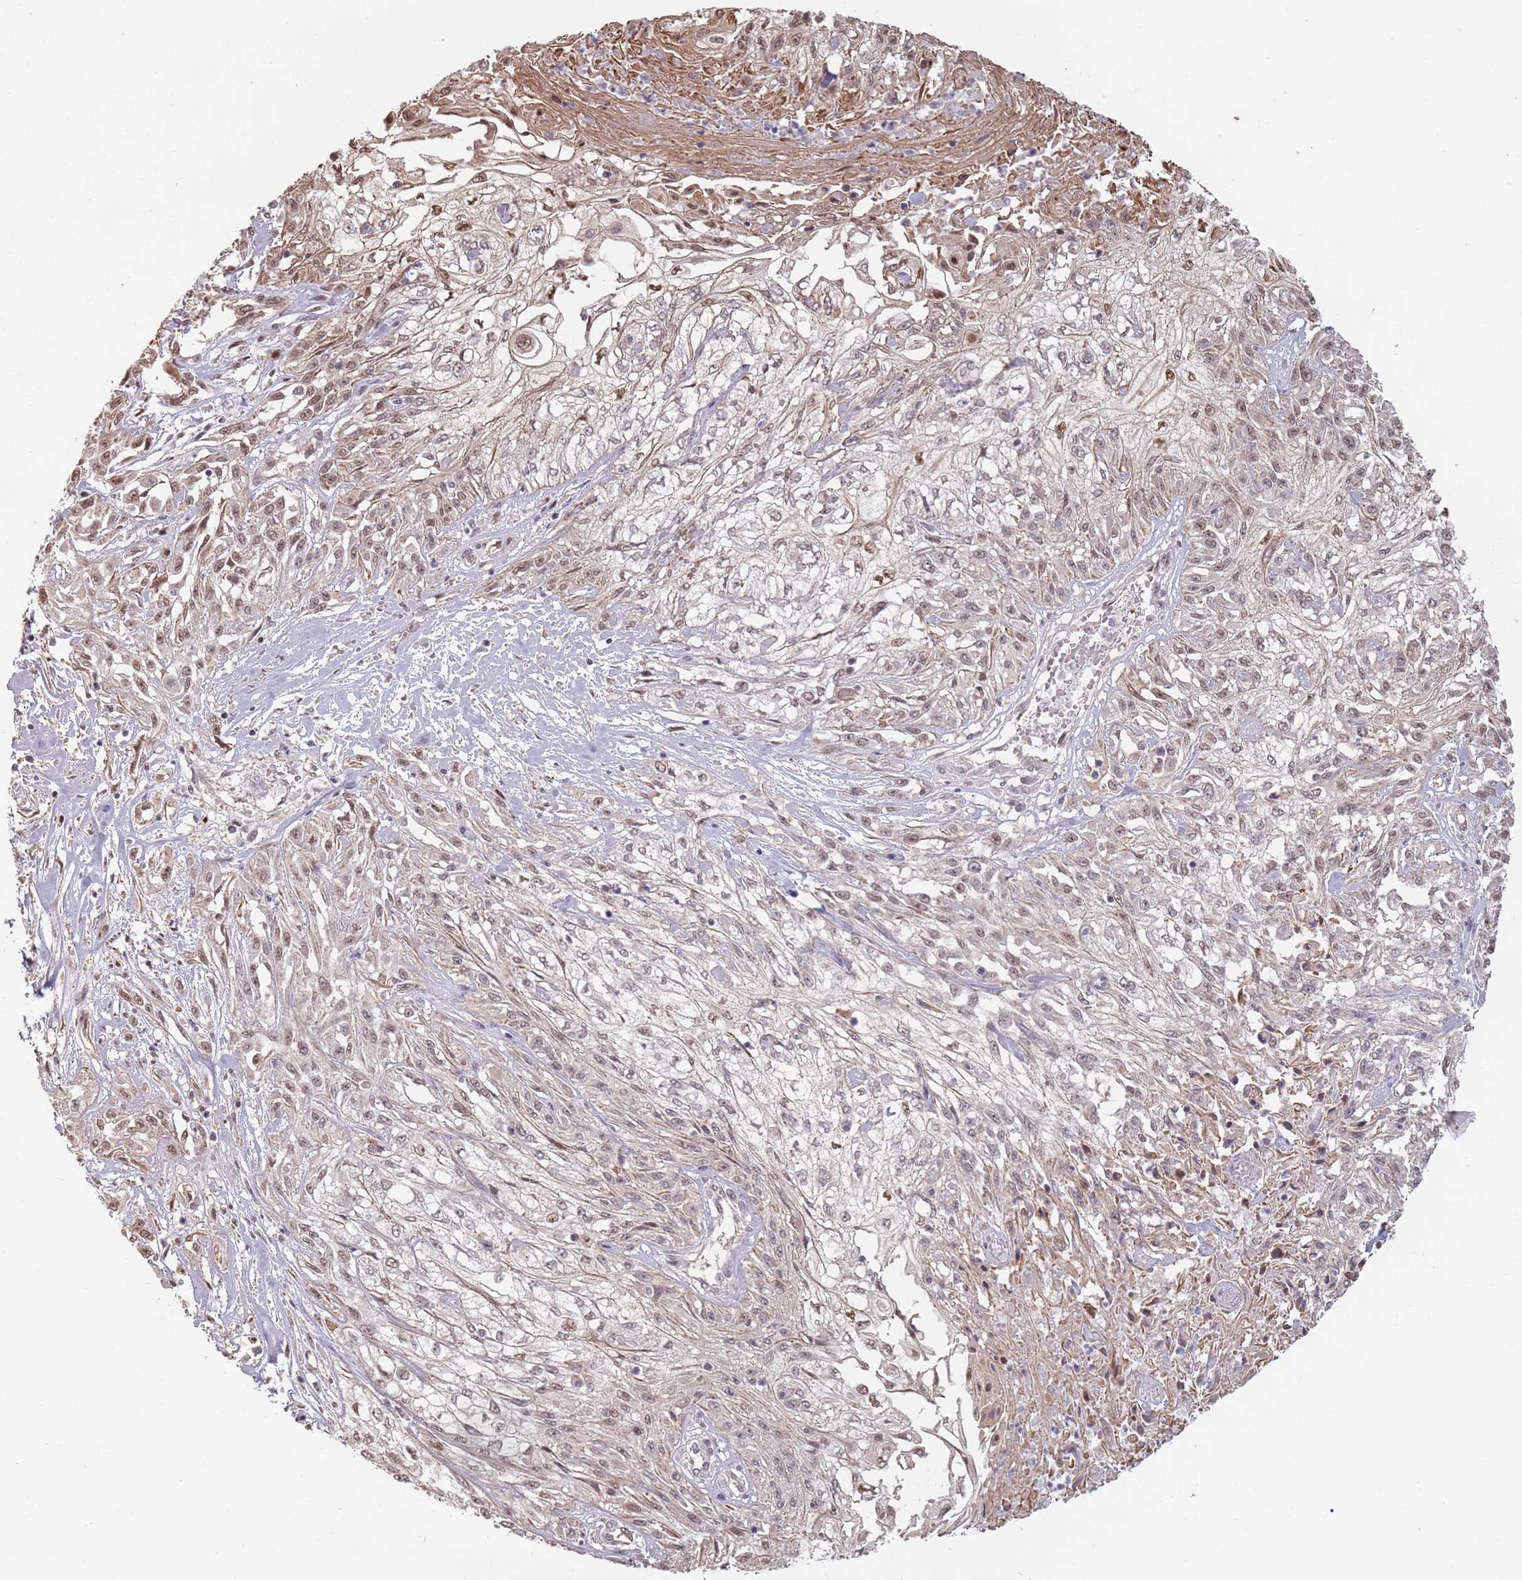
{"staining": {"intensity": "moderate", "quantity": "<25%", "location": "nuclear"}, "tissue": "skin cancer", "cell_type": "Tumor cells", "image_type": "cancer", "snomed": [{"axis": "morphology", "description": "Squamous cell carcinoma, NOS"}, {"axis": "morphology", "description": "Squamous cell carcinoma, metastatic, NOS"}, {"axis": "topography", "description": "Skin"}, {"axis": "topography", "description": "Lymph node"}], "caption": "An immunohistochemistry (IHC) image of neoplastic tissue is shown. Protein staining in brown labels moderate nuclear positivity in skin cancer within tumor cells.", "gene": "PLSCR5", "patient": {"sex": "male", "age": 75}}